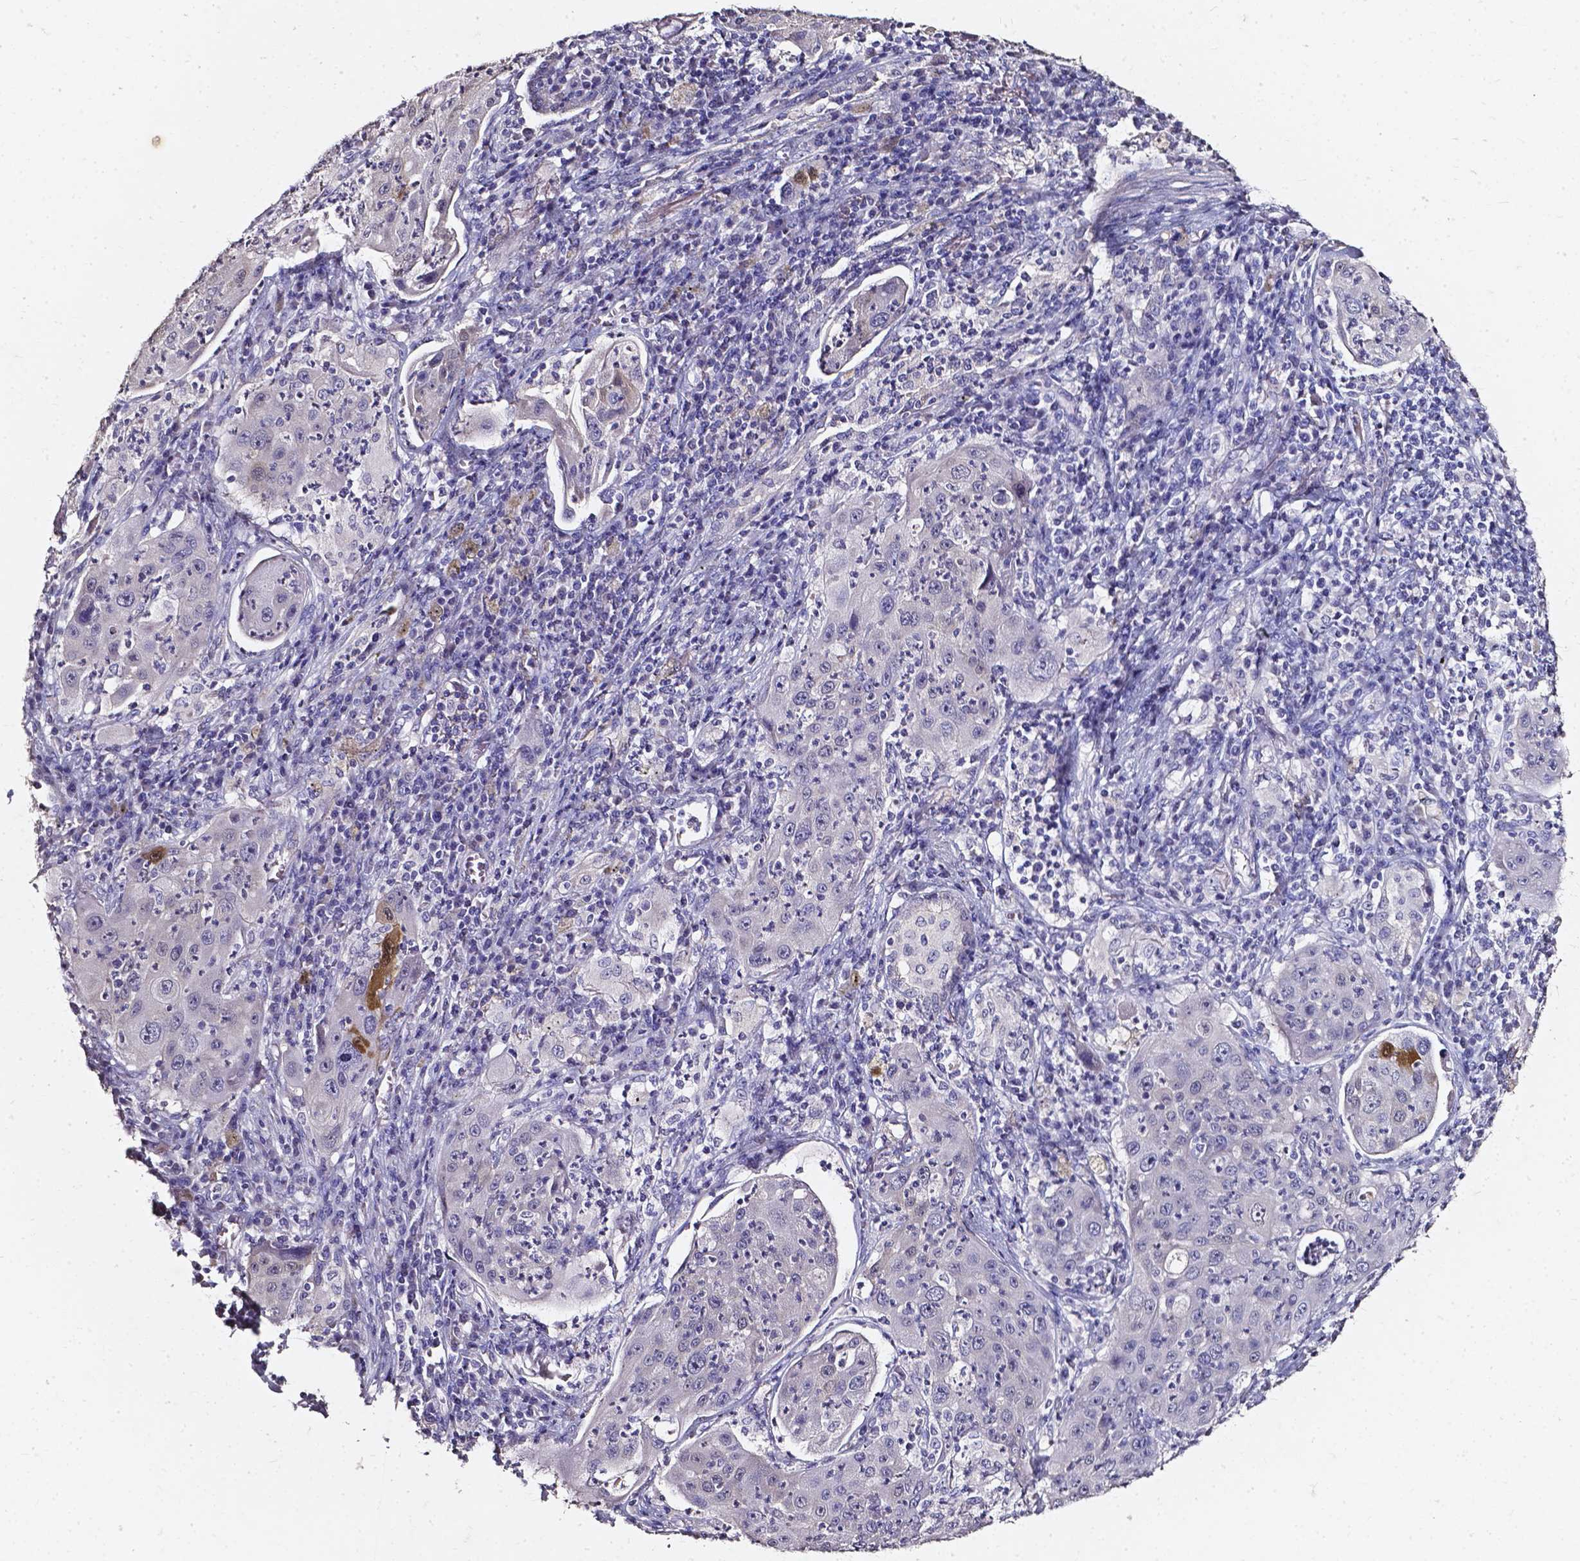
{"staining": {"intensity": "moderate", "quantity": "<25%", "location": "cytoplasmic/membranous,nuclear"}, "tissue": "lung cancer", "cell_type": "Tumor cells", "image_type": "cancer", "snomed": [{"axis": "morphology", "description": "Squamous cell carcinoma, NOS"}, {"axis": "topography", "description": "Lung"}], "caption": "Lung squamous cell carcinoma stained with a protein marker reveals moderate staining in tumor cells.", "gene": "AKR1B10", "patient": {"sex": "female", "age": 59}}